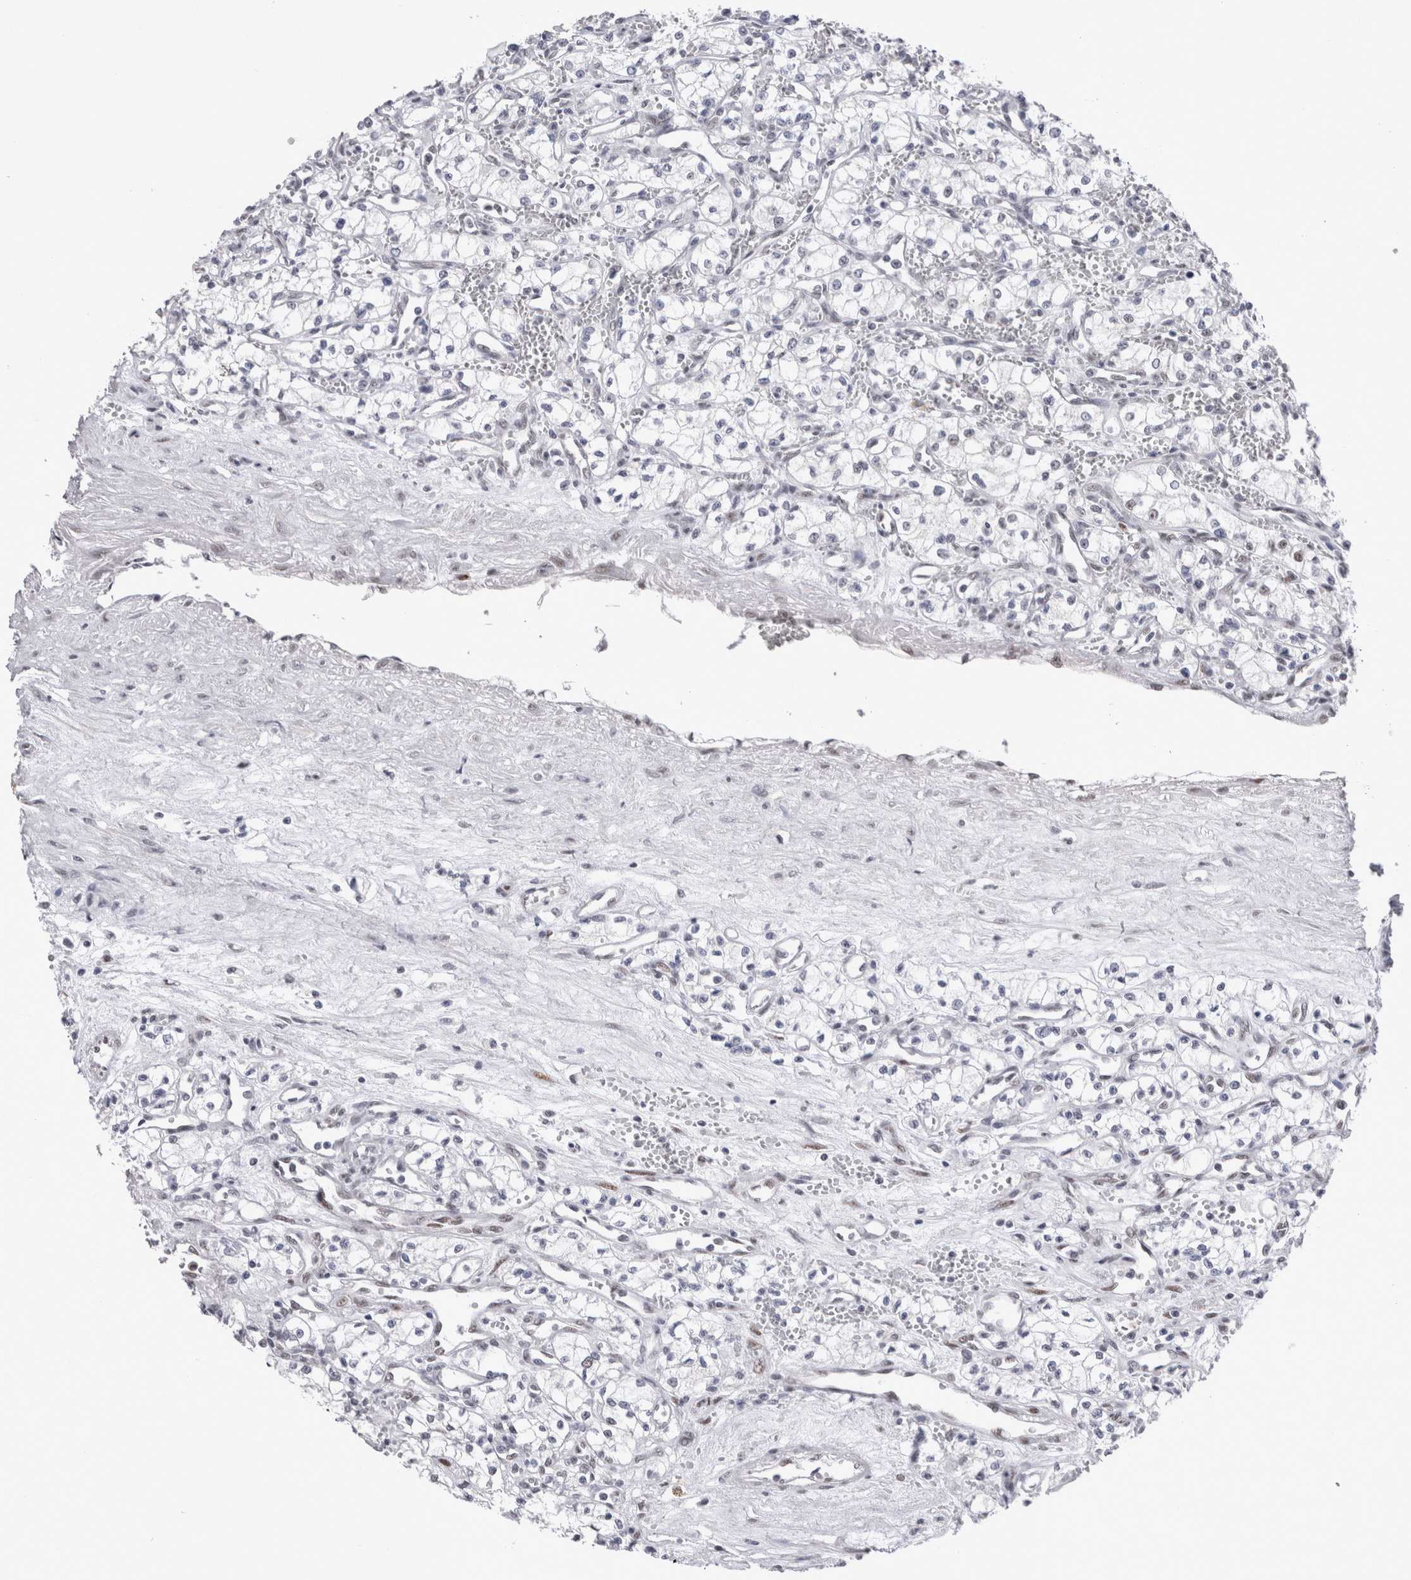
{"staining": {"intensity": "negative", "quantity": "none", "location": "none"}, "tissue": "renal cancer", "cell_type": "Tumor cells", "image_type": "cancer", "snomed": [{"axis": "morphology", "description": "Adenocarcinoma, NOS"}, {"axis": "topography", "description": "Kidney"}], "caption": "IHC of renal cancer (adenocarcinoma) displays no positivity in tumor cells. The staining is performed using DAB (3,3'-diaminobenzidine) brown chromogen with nuclei counter-stained in using hematoxylin.", "gene": "RBM6", "patient": {"sex": "male", "age": 59}}